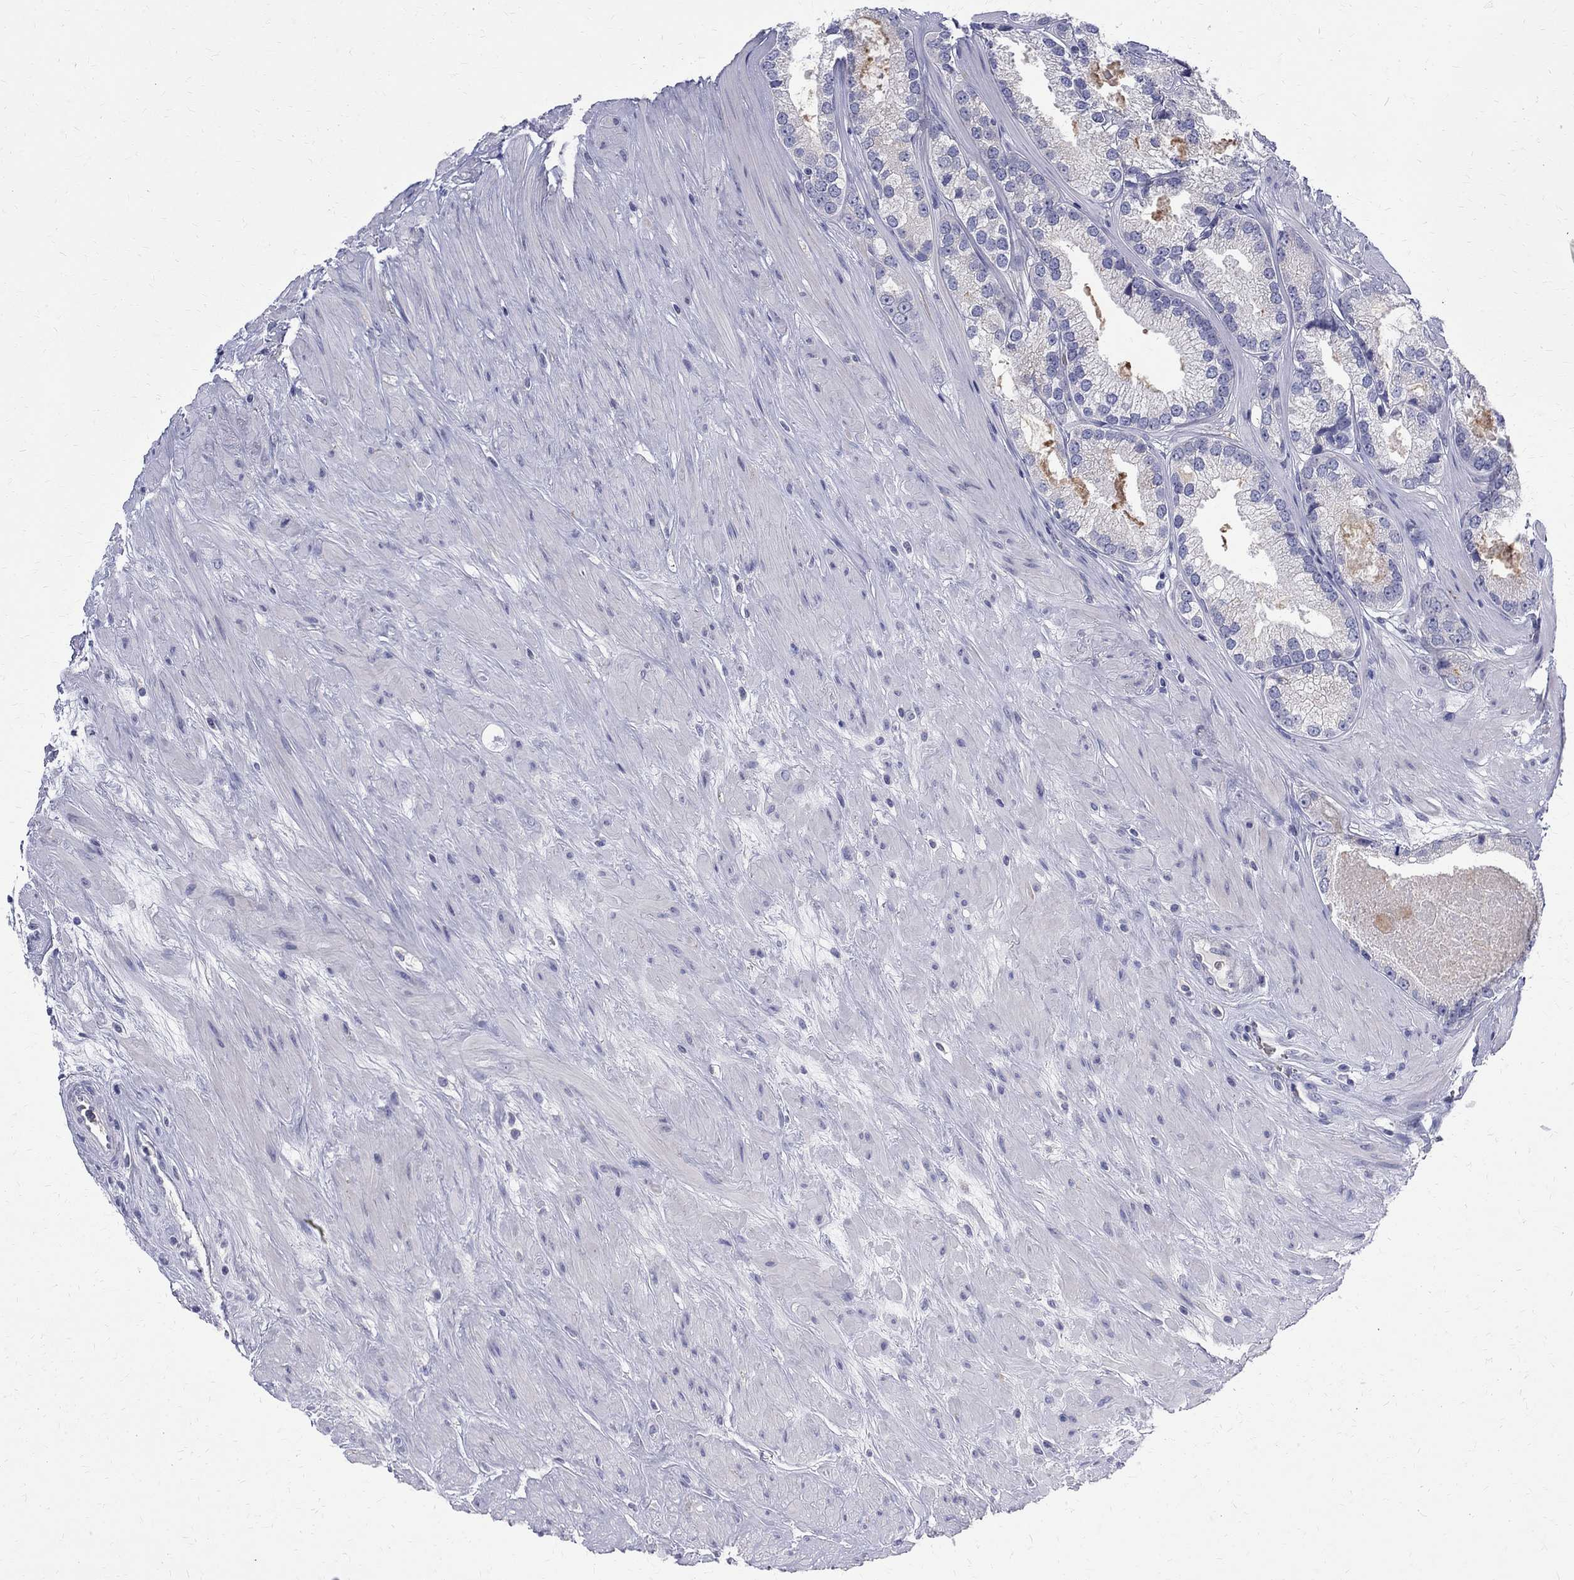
{"staining": {"intensity": "strong", "quantity": "25%-75%", "location": "cytoplasmic/membranous"}, "tissue": "prostate cancer", "cell_type": "Tumor cells", "image_type": "cancer", "snomed": [{"axis": "morphology", "description": "Adenocarcinoma, High grade"}, {"axis": "topography", "description": "Prostate and seminal vesicle, NOS"}], "caption": "A histopathology image showing strong cytoplasmic/membranous positivity in about 25%-75% of tumor cells in prostate high-grade adenocarcinoma, as visualized by brown immunohistochemical staining.", "gene": "AGER", "patient": {"sex": "male", "age": 62}}